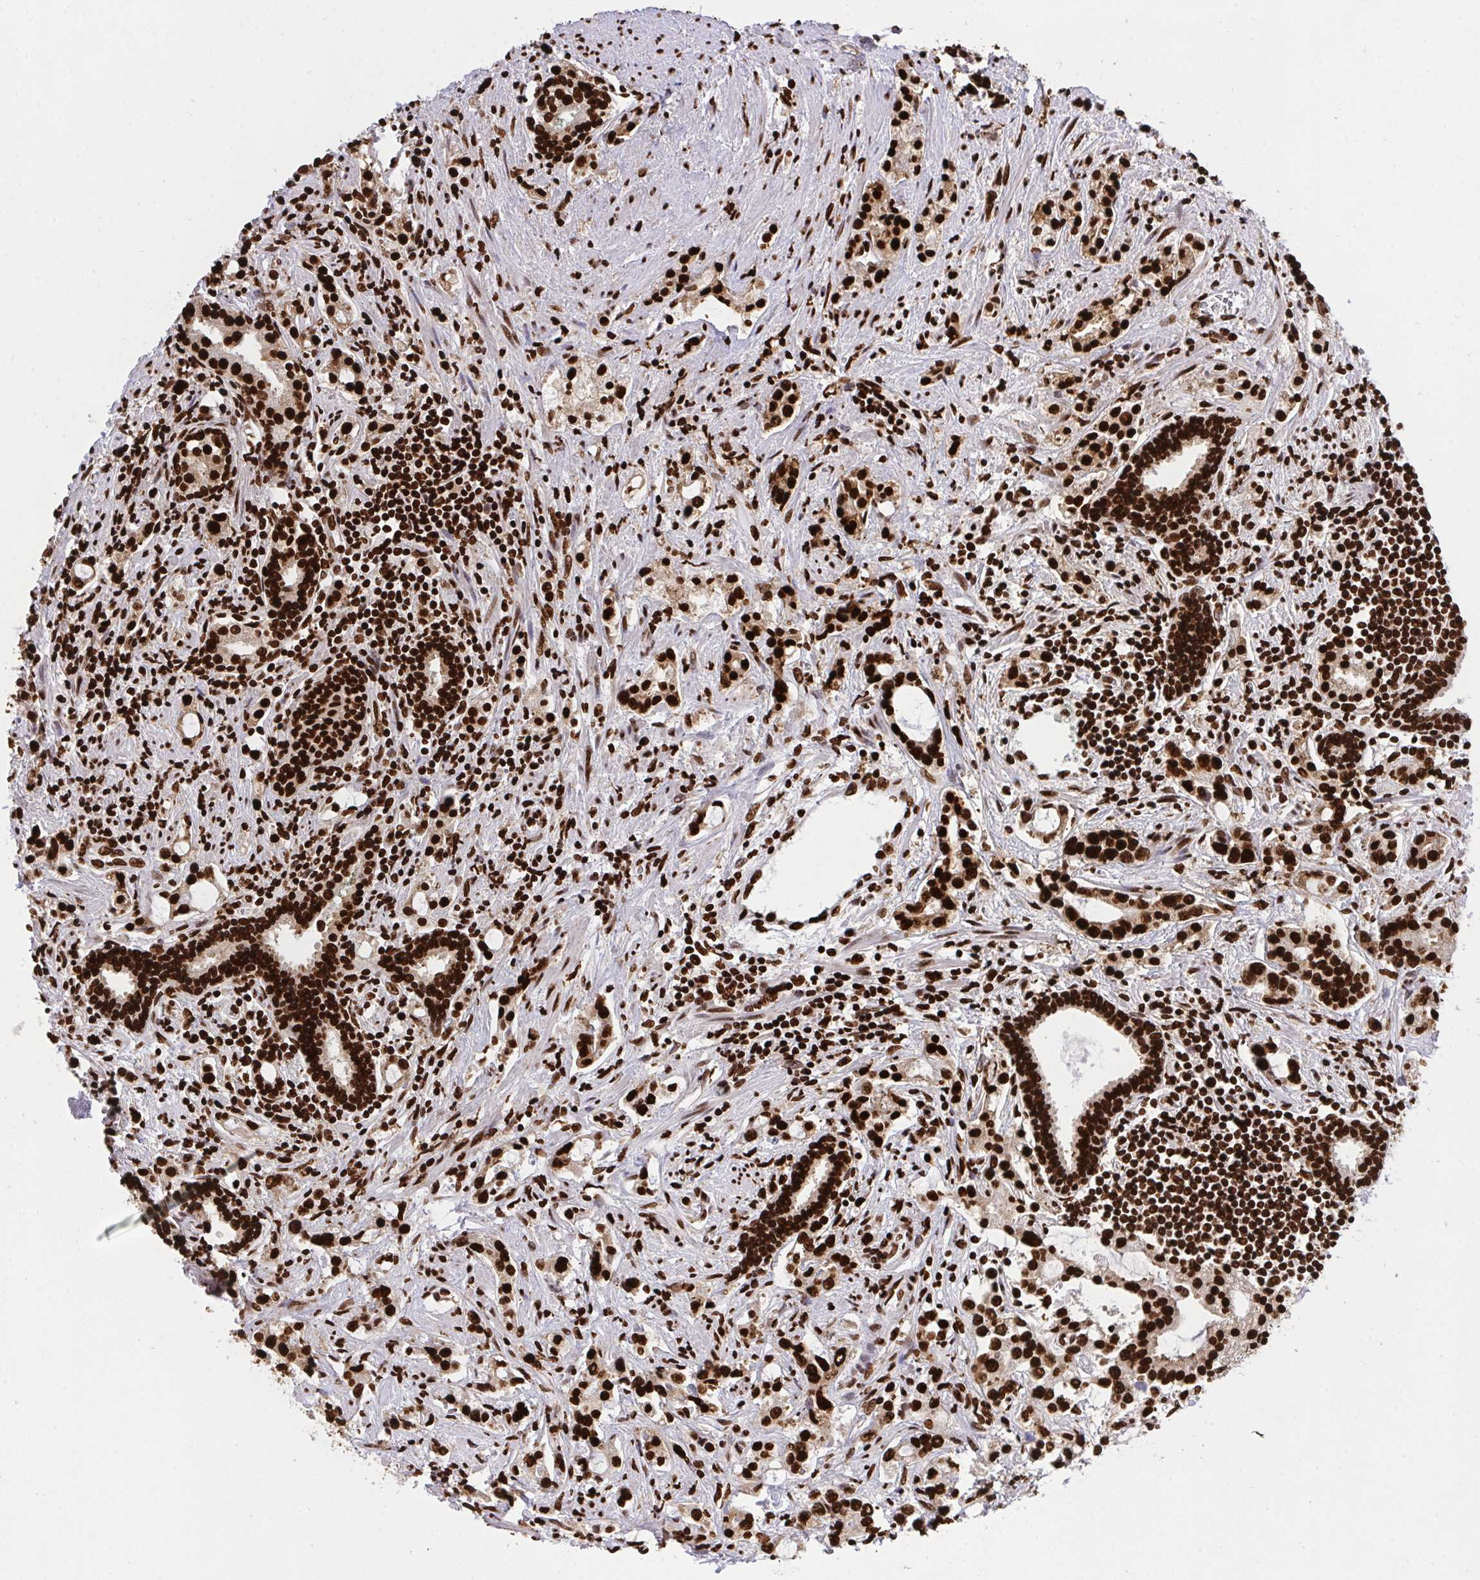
{"staining": {"intensity": "strong", "quantity": ">75%", "location": "nuclear"}, "tissue": "prostate cancer", "cell_type": "Tumor cells", "image_type": "cancer", "snomed": [{"axis": "morphology", "description": "Adenocarcinoma, Medium grade"}, {"axis": "topography", "description": "Prostate"}], "caption": "Prostate medium-grade adenocarcinoma stained with a protein marker shows strong staining in tumor cells.", "gene": "HNRNPL", "patient": {"sex": "male", "age": 57}}